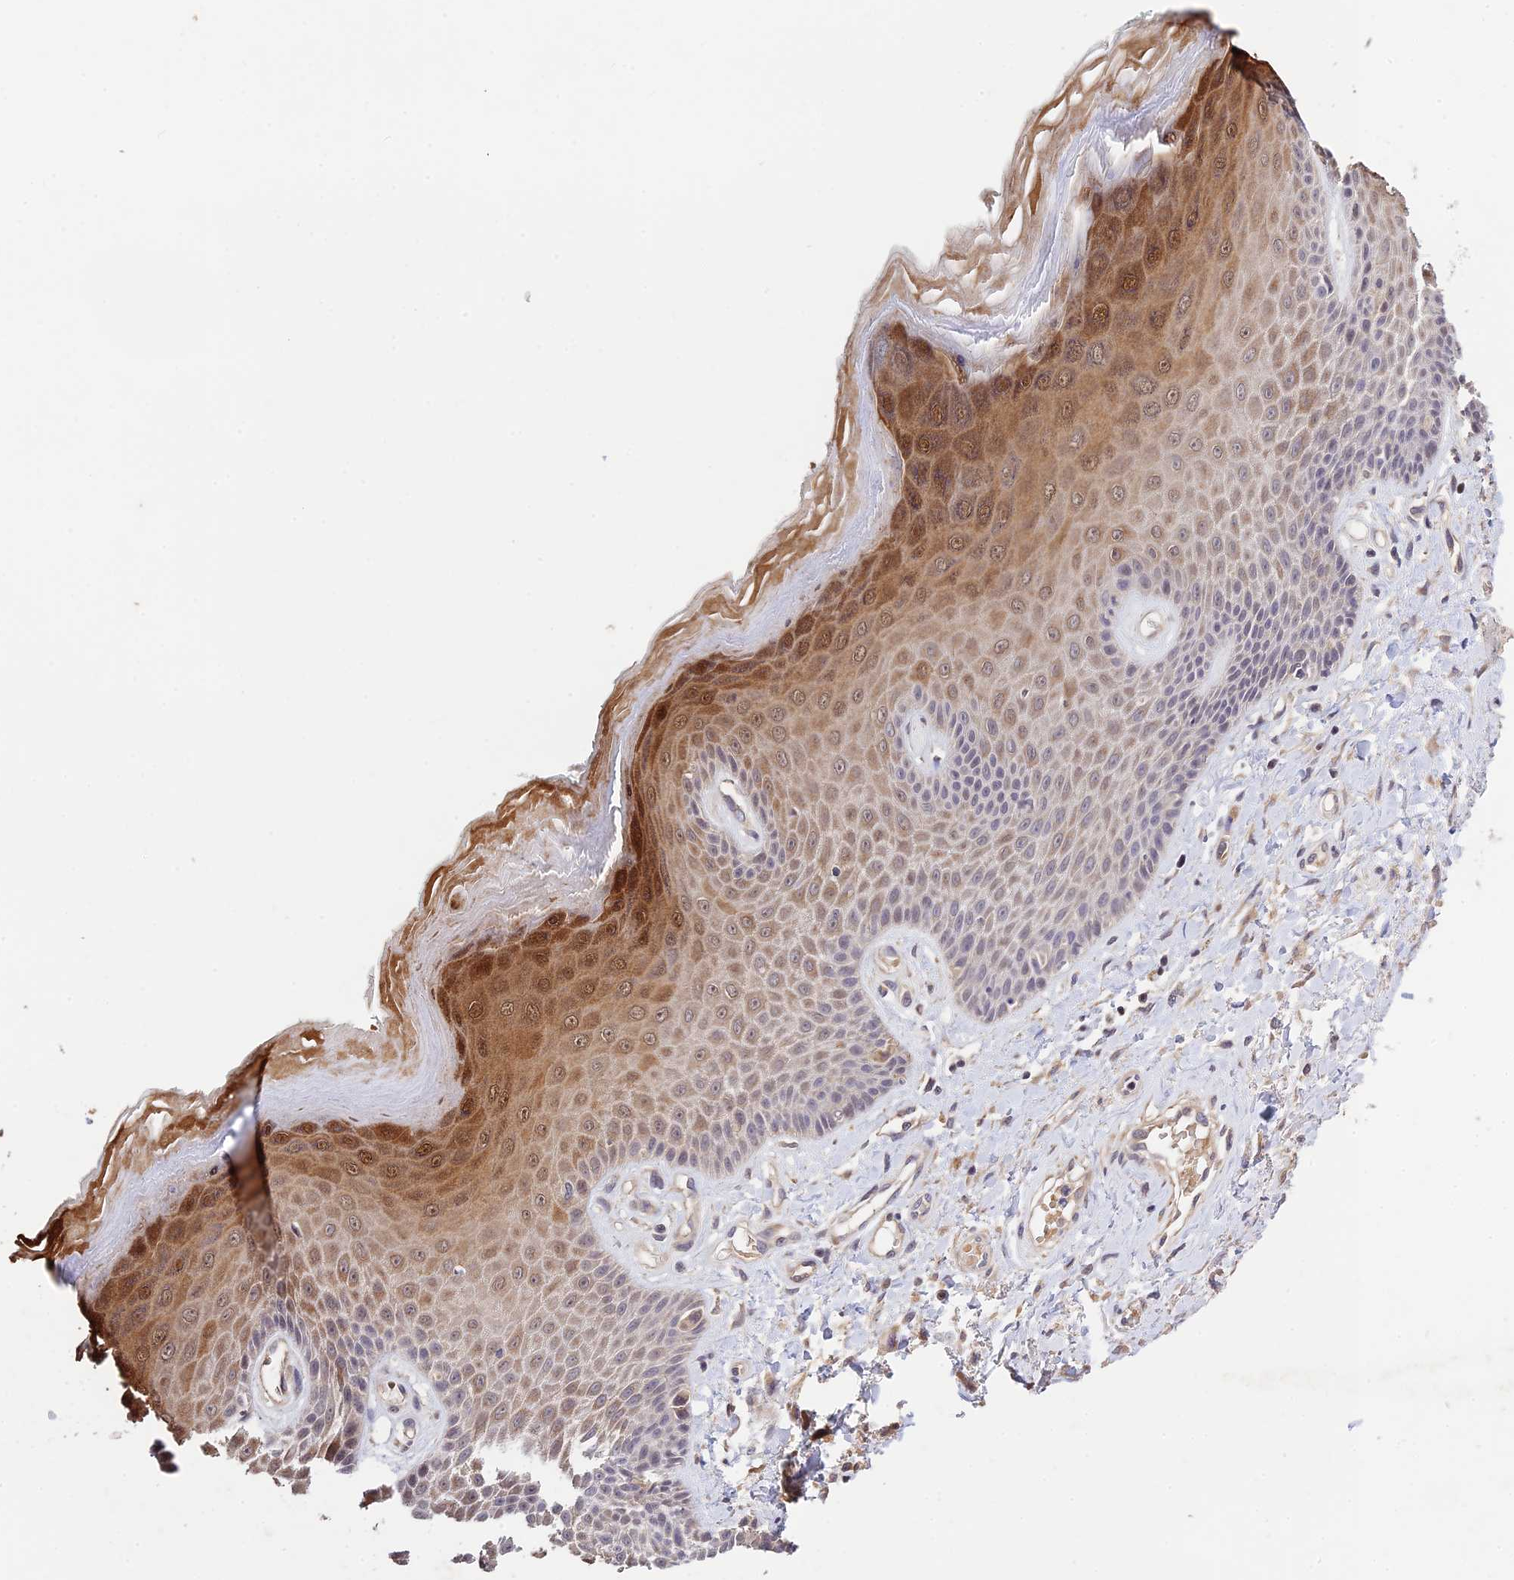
{"staining": {"intensity": "moderate", "quantity": "25%-75%", "location": "cytoplasmic/membranous,nuclear"}, "tissue": "skin", "cell_type": "Epidermal cells", "image_type": "normal", "snomed": [{"axis": "morphology", "description": "Normal tissue, NOS"}, {"axis": "topography", "description": "Anal"}], "caption": "The photomicrograph demonstrates immunohistochemical staining of benign skin. There is moderate cytoplasmic/membranous,nuclear expression is present in about 25%-75% of epidermal cells.", "gene": "CWH43", "patient": {"sex": "male", "age": 78}}